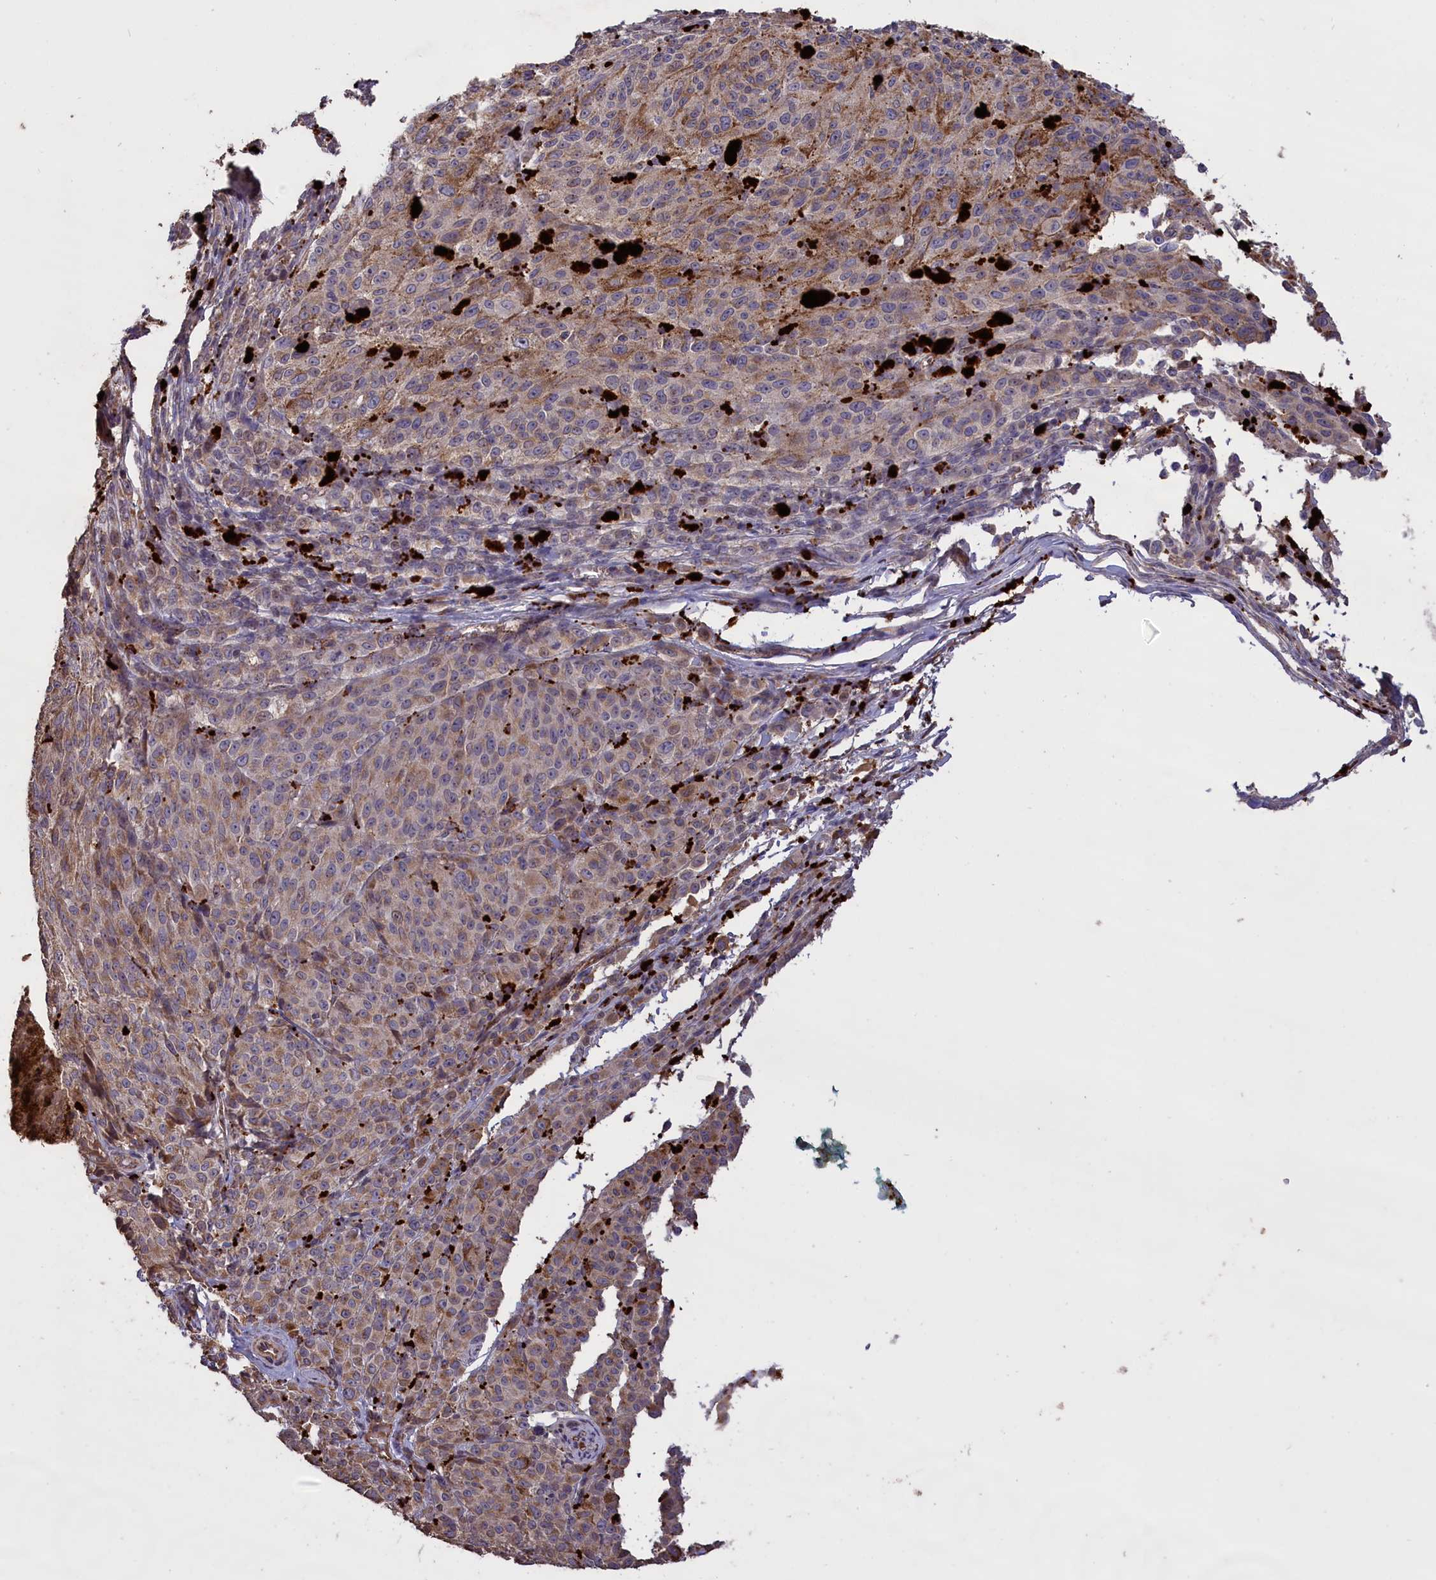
{"staining": {"intensity": "weak", "quantity": "25%-75%", "location": "cytoplasmic/membranous"}, "tissue": "melanoma", "cell_type": "Tumor cells", "image_type": "cancer", "snomed": [{"axis": "morphology", "description": "Malignant melanoma, NOS"}, {"axis": "topography", "description": "Skin"}], "caption": "Tumor cells reveal low levels of weak cytoplasmic/membranous staining in approximately 25%-75% of cells in malignant melanoma.", "gene": "CLRN2", "patient": {"sex": "female", "age": 52}}